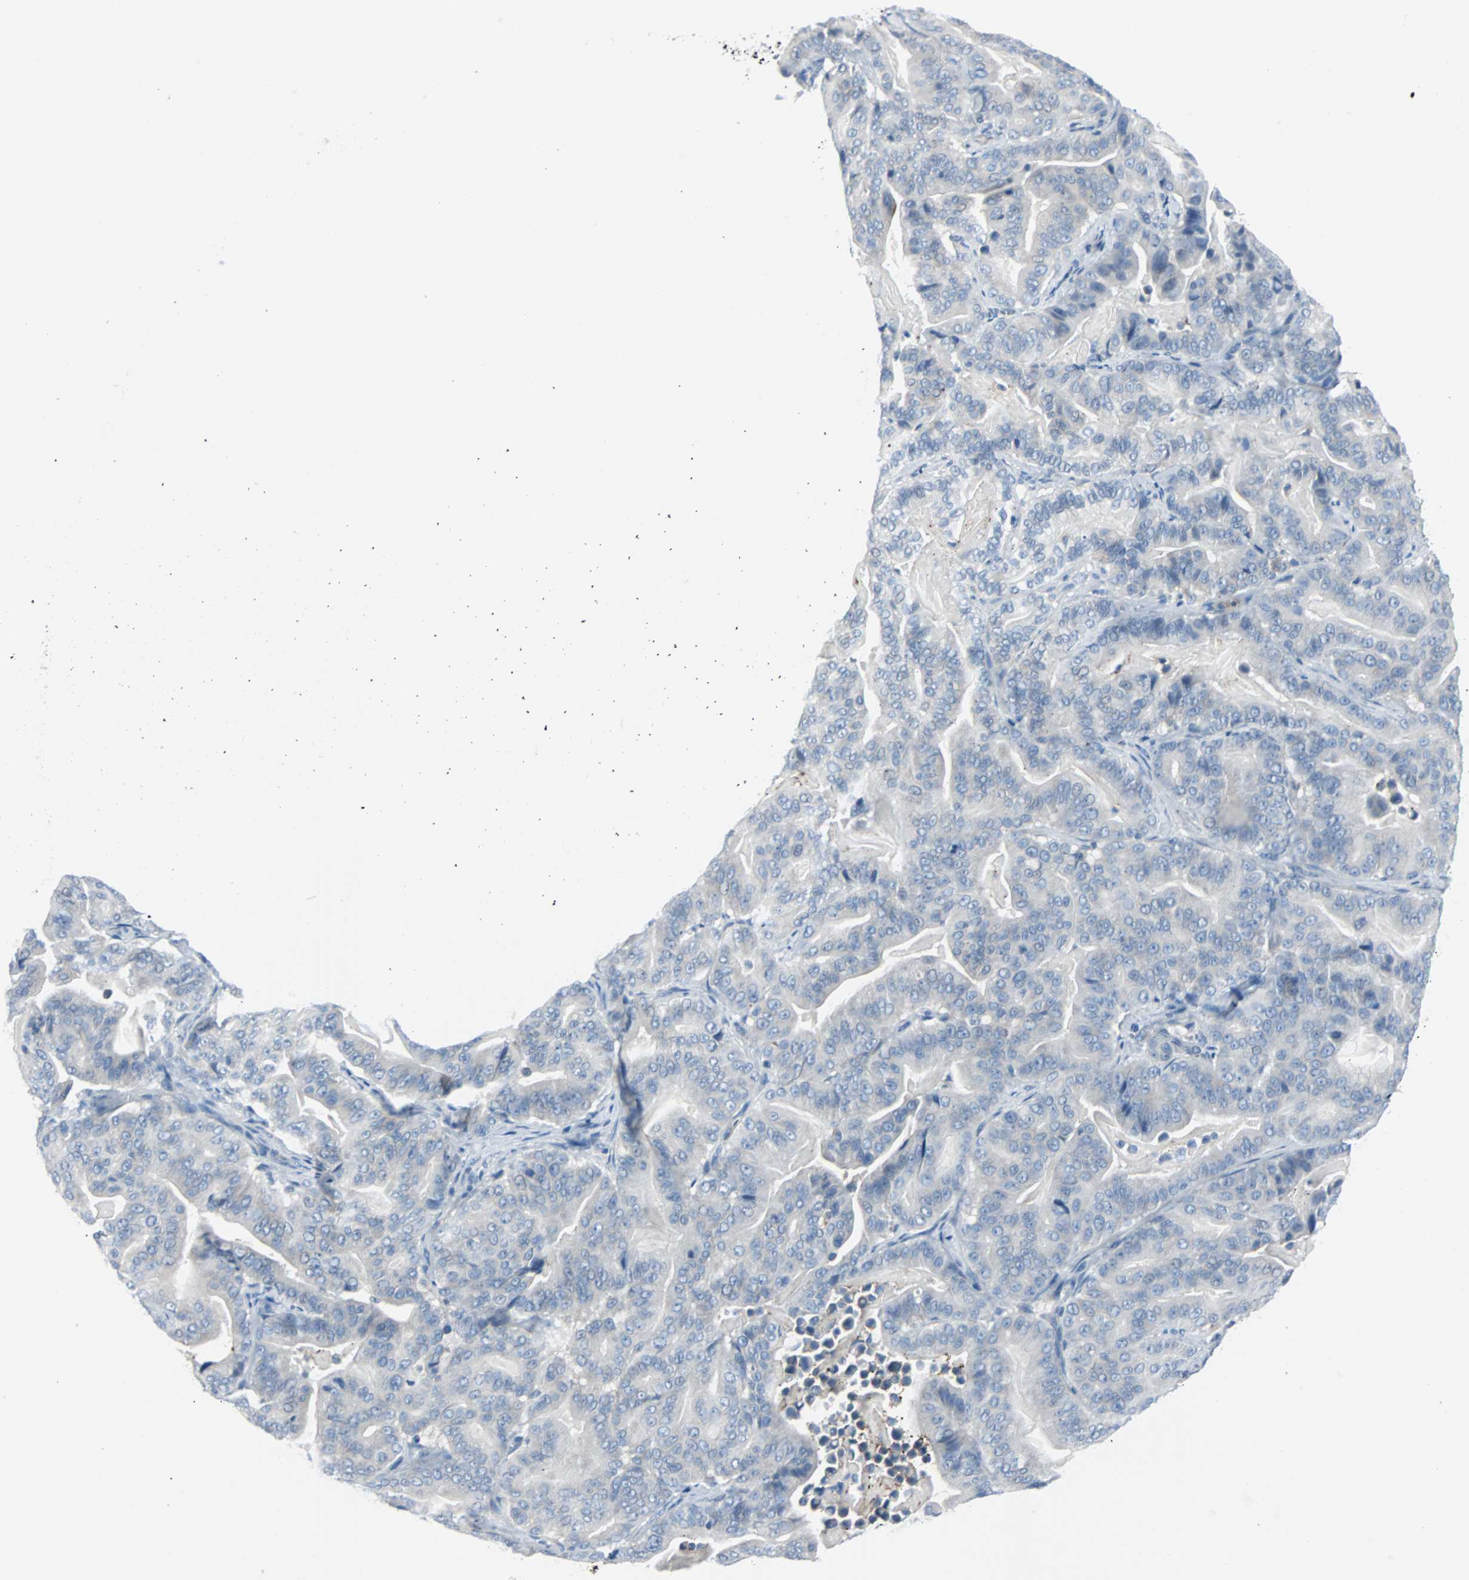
{"staining": {"intensity": "negative", "quantity": "none", "location": "none"}, "tissue": "pancreatic cancer", "cell_type": "Tumor cells", "image_type": "cancer", "snomed": [{"axis": "morphology", "description": "Adenocarcinoma, NOS"}, {"axis": "topography", "description": "Pancreas"}], "caption": "Immunohistochemical staining of pancreatic cancer exhibits no significant expression in tumor cells.", "gene": "RASA1", "patient": {"sex": "male", "age": 63}}